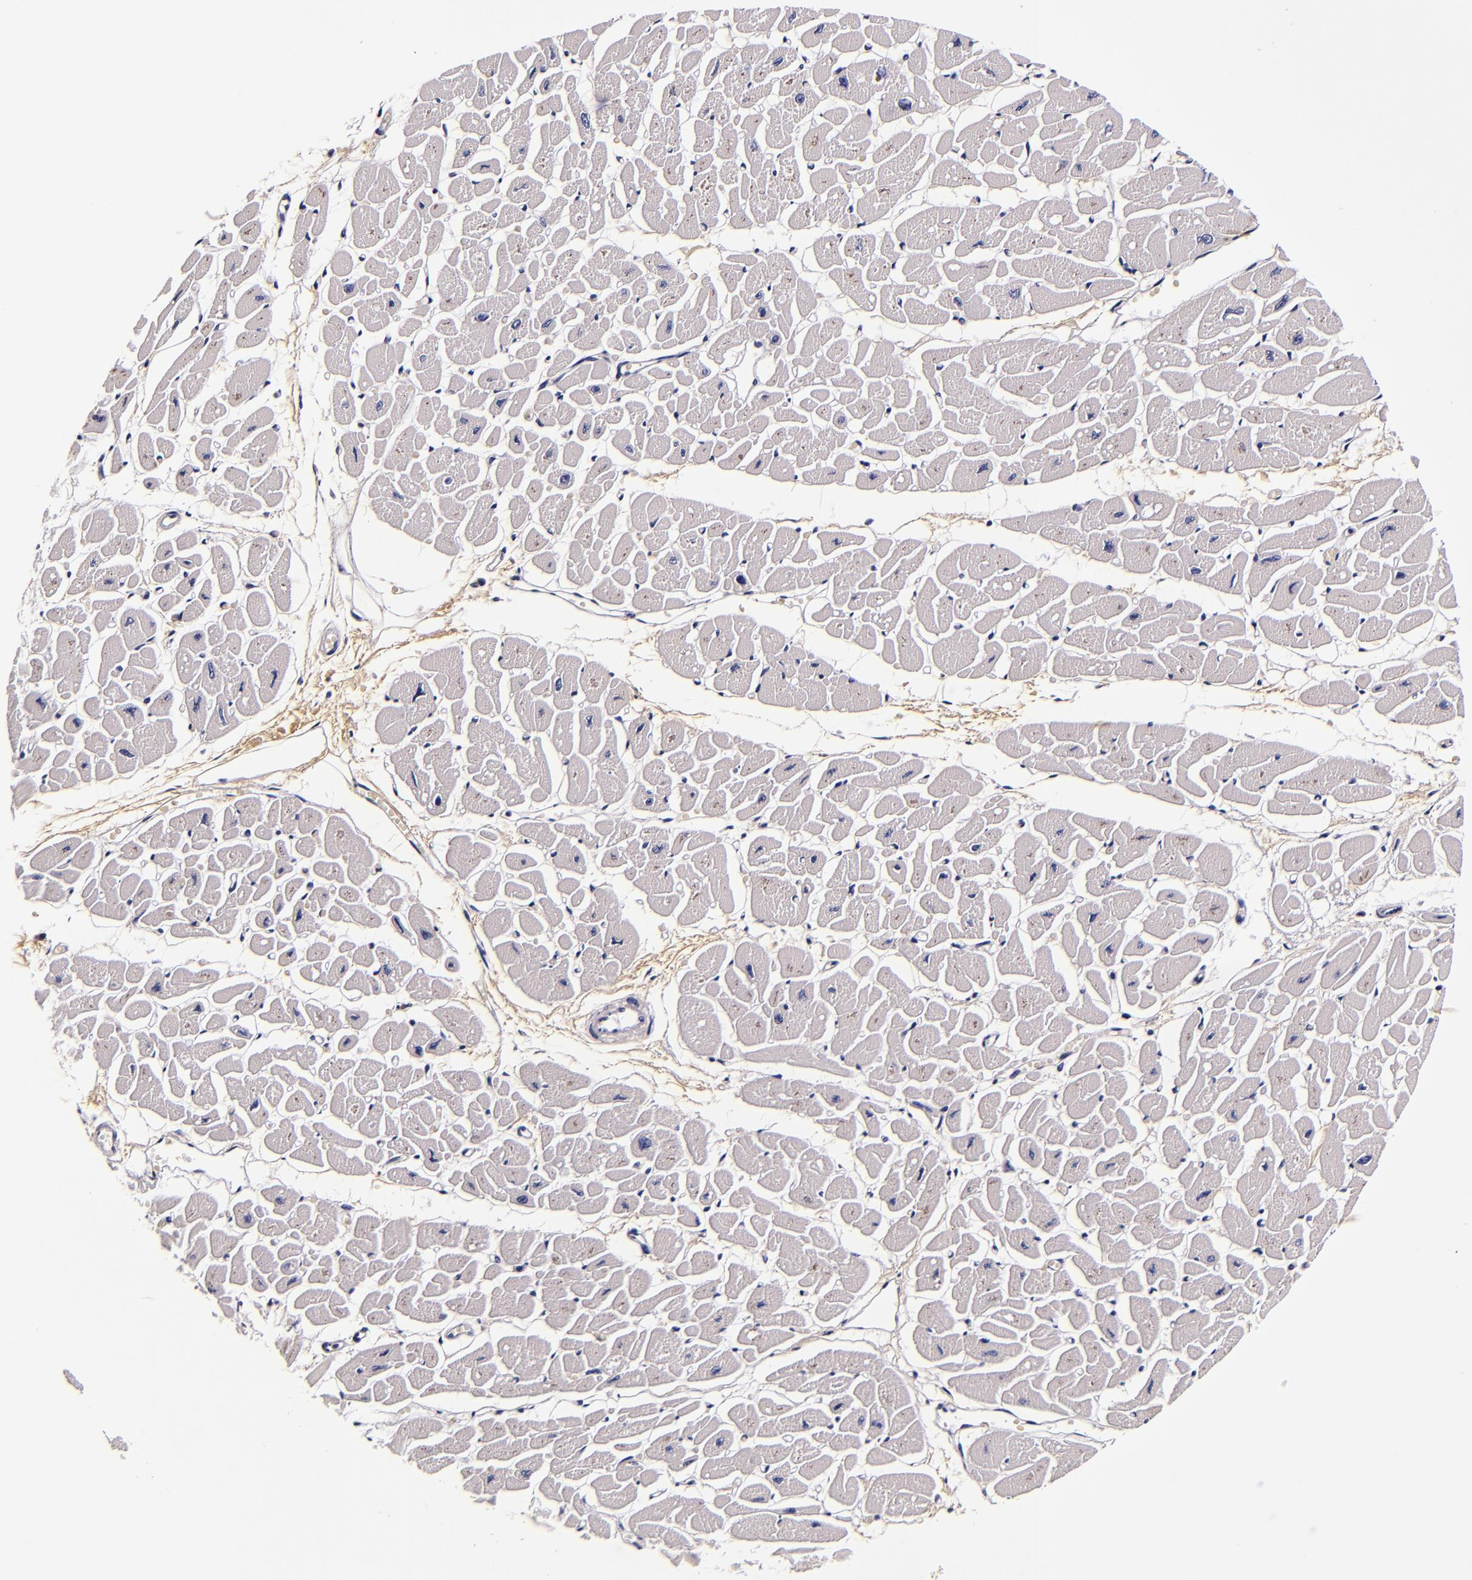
{"staining": {"intensity": "negative", "quantity": "none", "location": "none"}, "tissue": "heart muscle", "cell_type": "Cardiomyocytes", "image_type": "normal", "snomed": [{"axis": "morphology", "description": "Normal tissue, NOS"}, {"axis": "topography", "description": "Heart"}], "caption": "Immunohistochemical staining of benign human heart muscle displays no significant staining in cardiomyocytes. The staining was performed using DAB to visualize the protein expression in brown, while the nuclei were stained in blue with hematoxylin (Magnification: 20x).", "gene": "FBN1", "patient": {"sex": "female", "age": 54}}